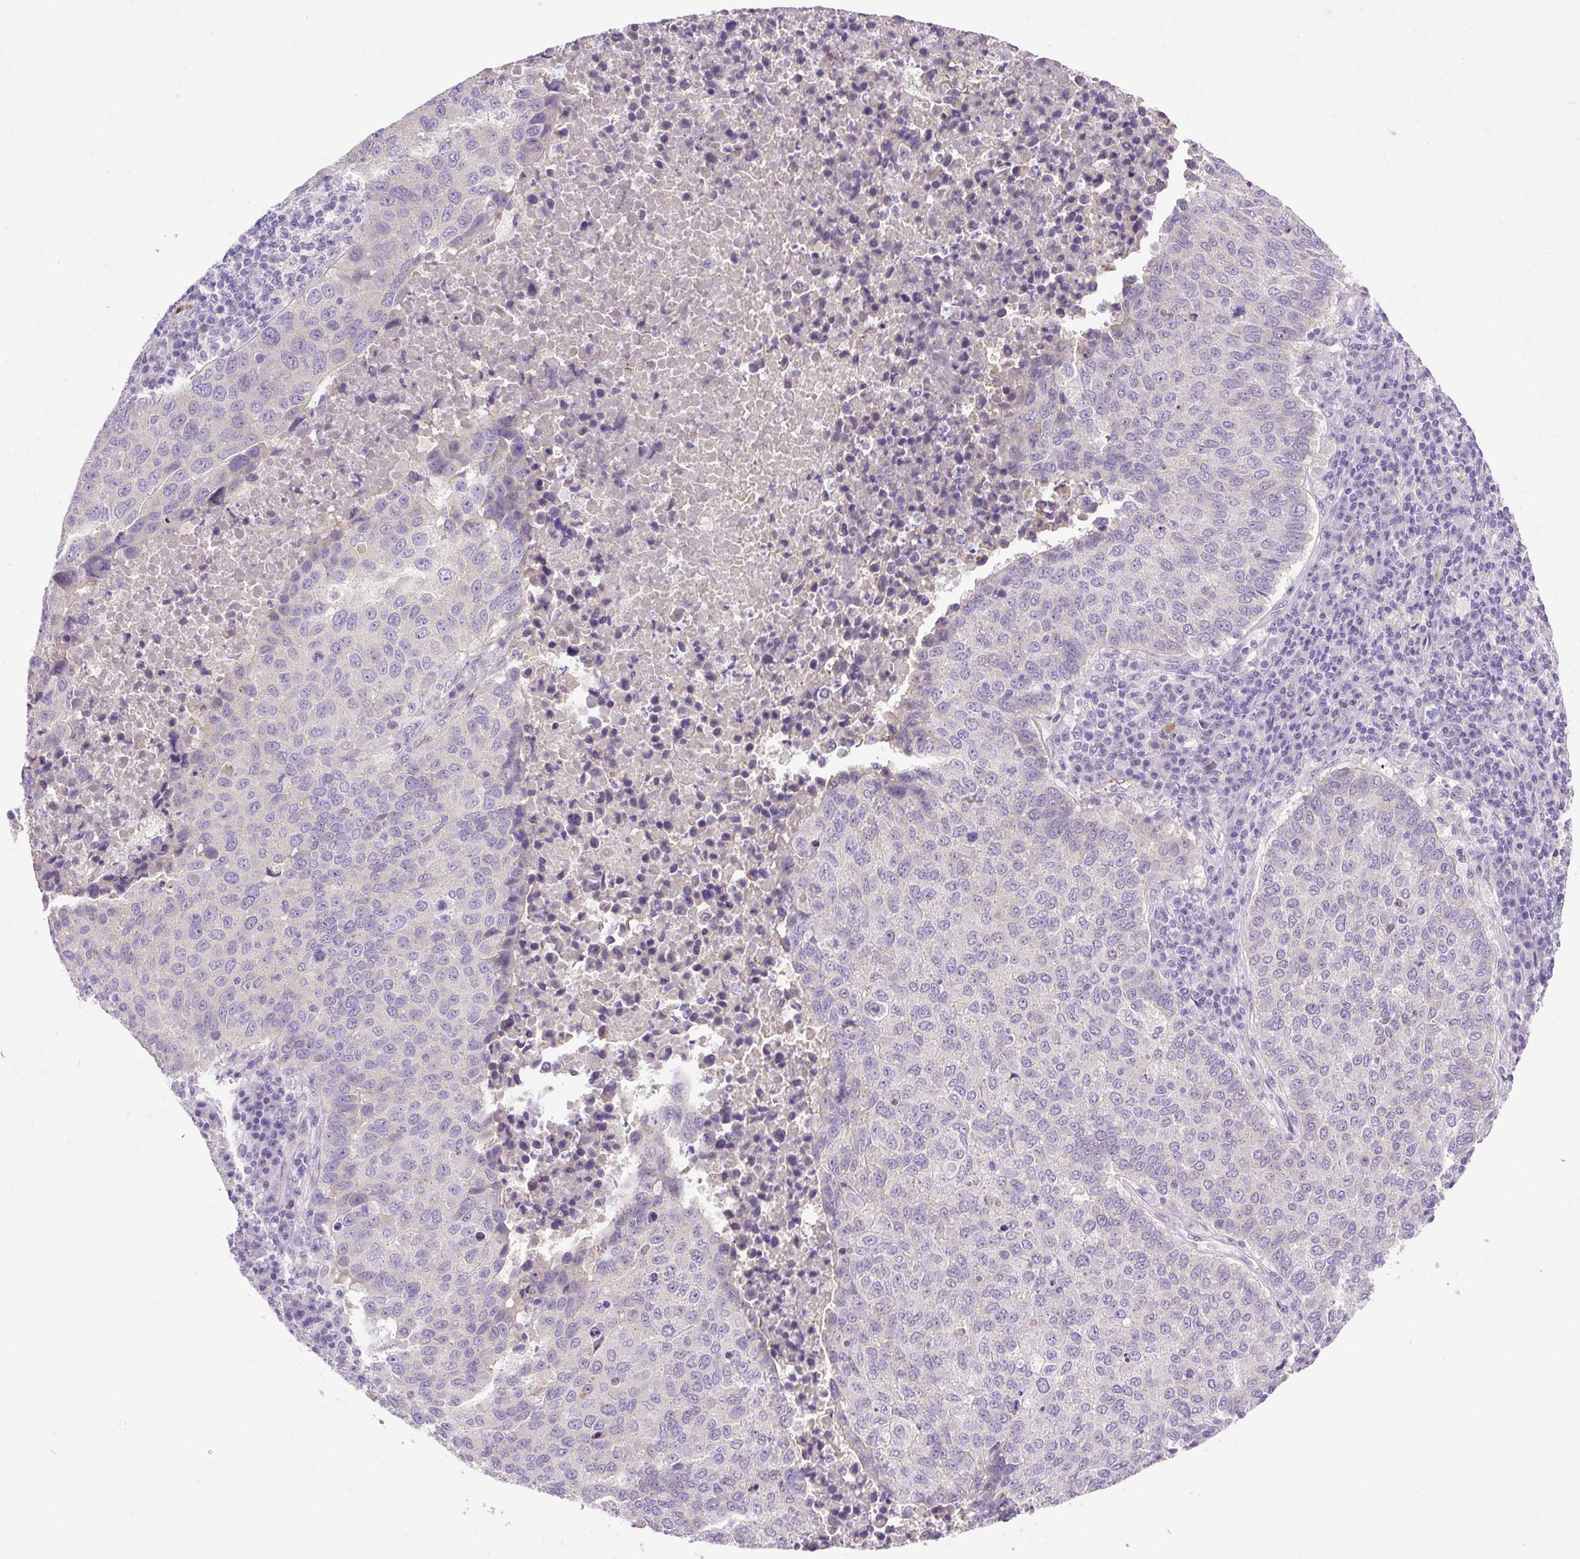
{"staining": {"intensity": "negative", "quantity": "none", "location": "none"}, "tissue": "lung cancer", "cell_type": "Tumor cells", "image_type": "cancer", "snomed": [{"axis": "morphology", "description": "Squamous cell carcinoma, NOS"}, {"axis": "topography", "description": "Lung"}], "caption": "Tumor cells show no significant protein positivity in lung cancer.", "gene": "VWA7", "patient": {"sex": "male", "age": 73}}